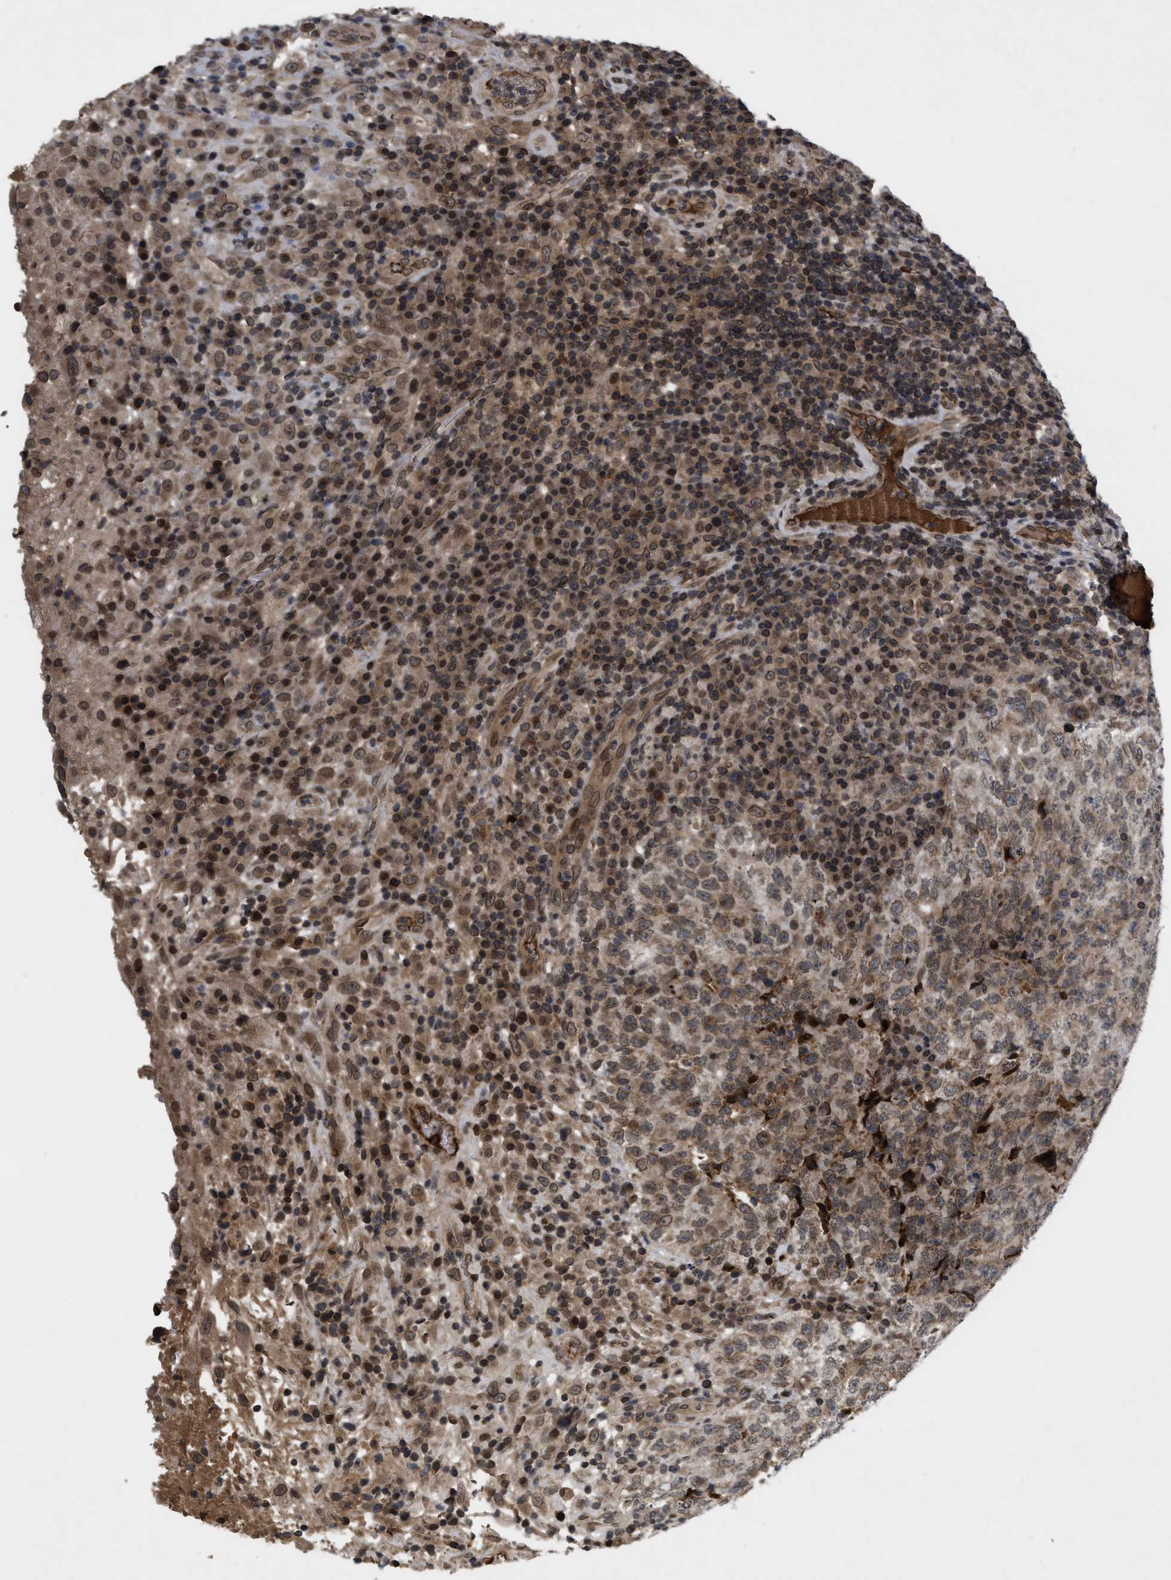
{"staining": {"intensity": "weak", "quantity": ">75%", "location": "cytoplasmic/membranous"}, "tissue": "testis cancer", "cell_type": "Tumor cells", "image_type": "cancer", "snomed": [{"axis": "morphology", "description": "Necrosis, NOS"}, {"axis": "morphology", "description": "Carcinoma, Embryonal, NOS"}, {"axis": "topography", "description": "Testis"}], "caption": "DAB immunohistochemical staining of testis cancer reveals weak cytoplasmic/membranous protein staining in about >75% of tumor cells.", "gene": "CRY1", "patient": {"sex": "male", "age": 19}}